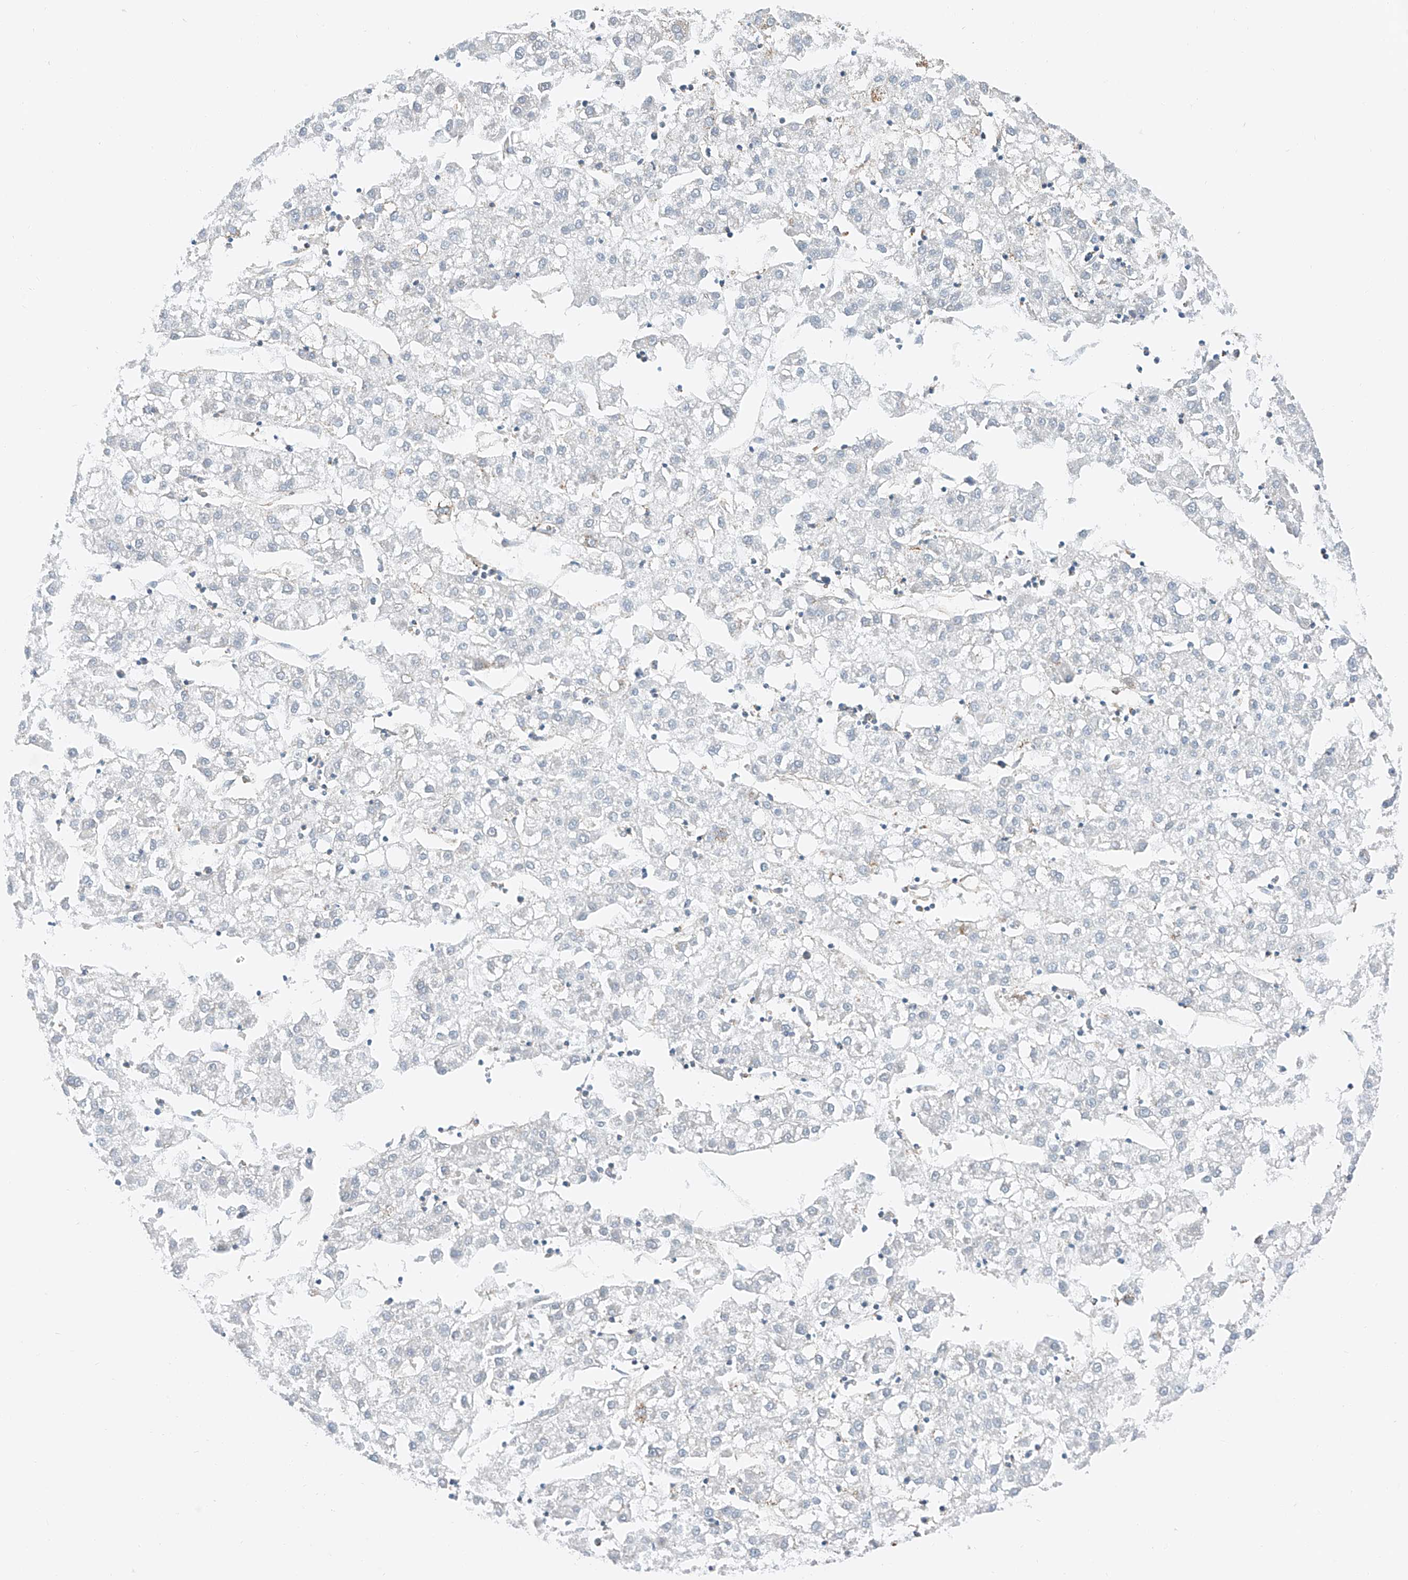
{"staining": {"intensity": "negative", "quantity": "none", "location": "none"}, "tissue": "liver cancer", "cell_type": "Tumor cells", "image_type": "cancer", "snomed": [{"axis": "morphology", "description": "Carcinoma, Hepatocellular, NOS"}, {"axis": "topography", "description": "Liver"}], "caption": "A high-resolution image shows immunohistochemistry staining of liver hepatocellular carcinoma, which displays no significant positivity in tumor cells. Brightfield microscopy of immunohistochemistry (IHC) stained with DAB (brown) and hematoxylin (blue), captured at high magnification.", "gene": "NDUFV3", "patient": {"sex": "male", "age": 72}}